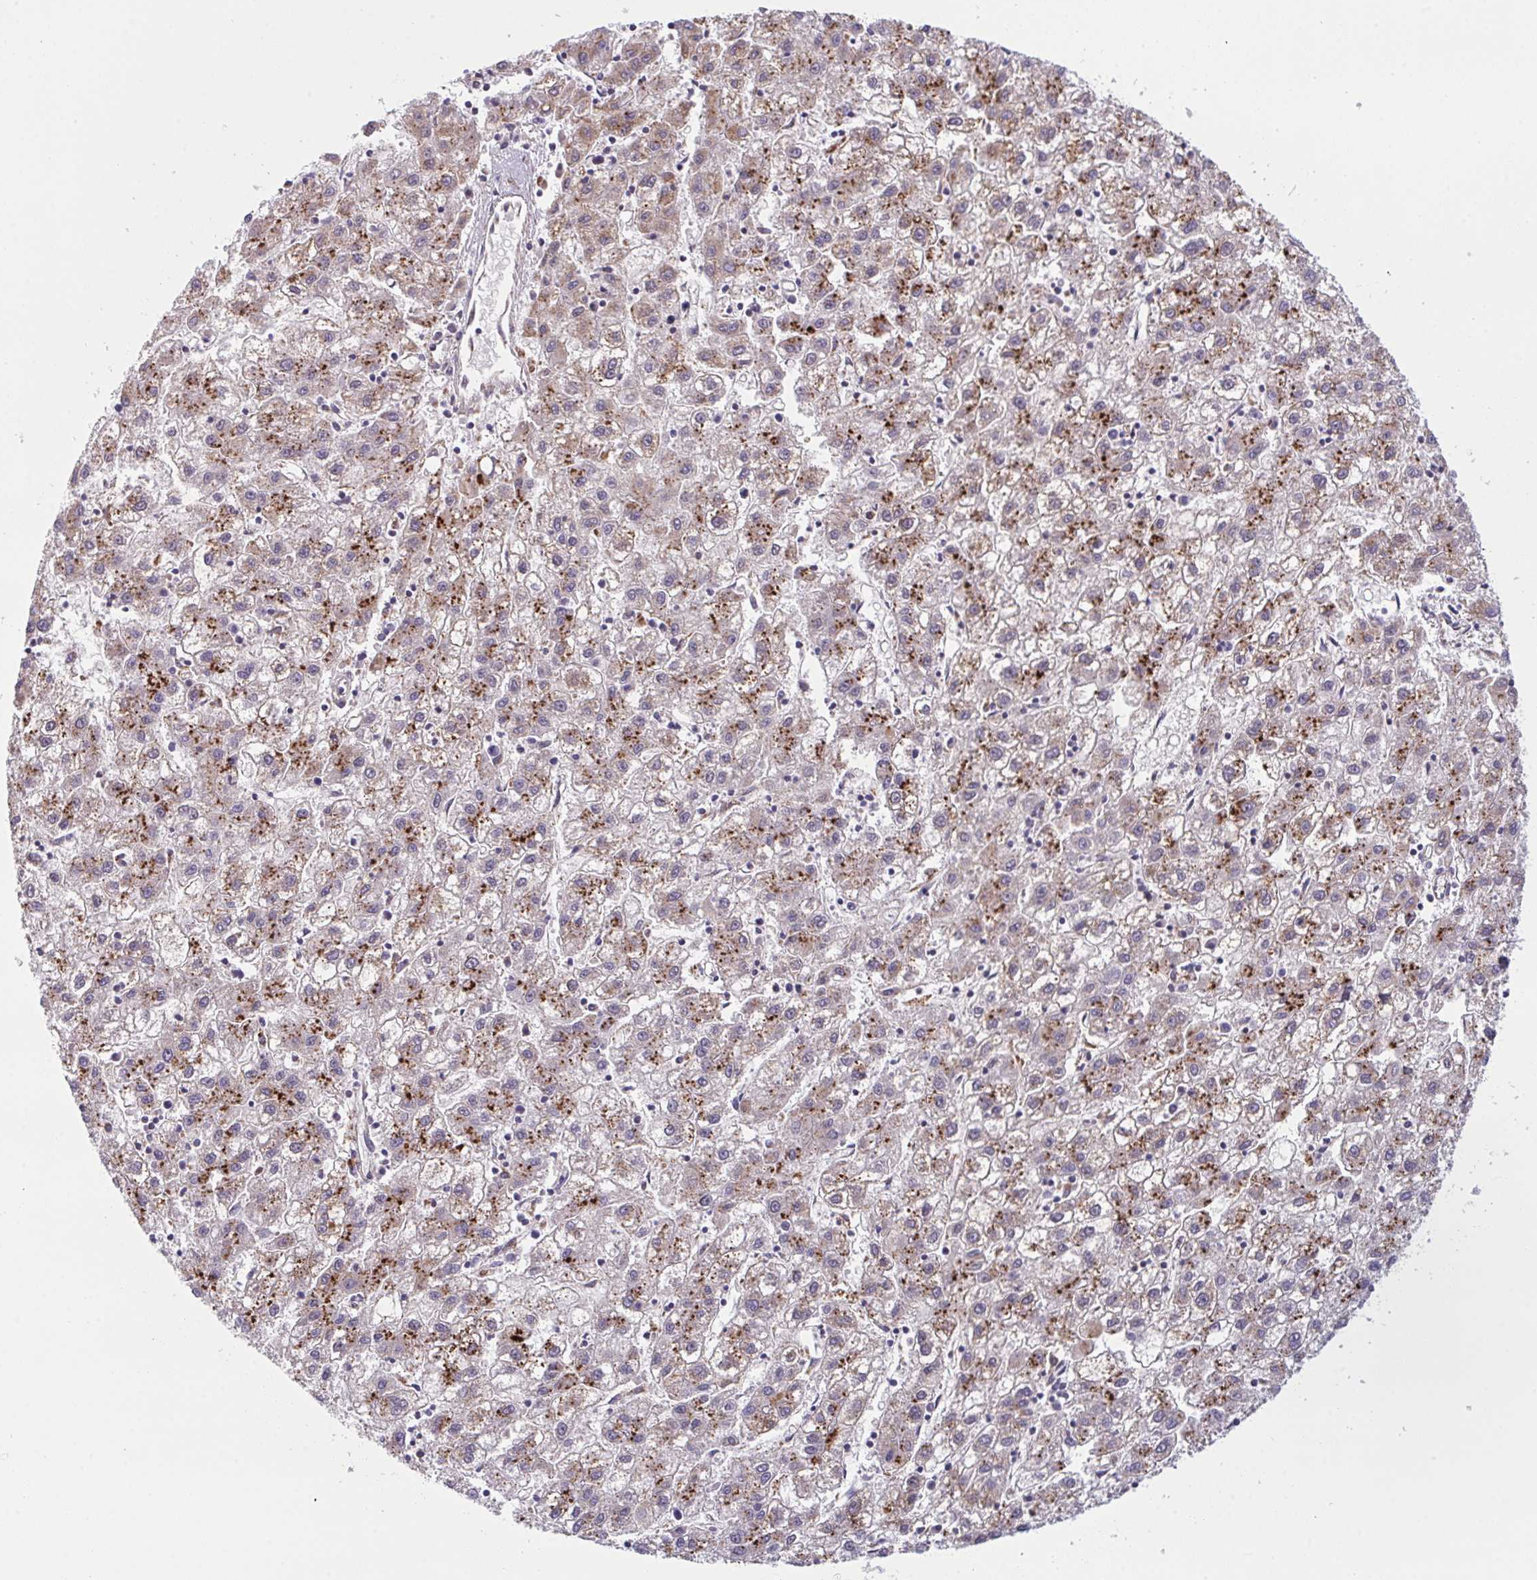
{"staining": {"intensity": "moderate", "quantity": ">75%", "location": "cytoplasmic/membranous"}, "tissue": "liver cancer", "cell_type": "Tumor cells", "image_type": "cancer", "snomed": [{"axis": "morphology", "description": "Carcinoma, Hepatocellular, NOS"}, {"axis": "topography", "description": "Liver"}], "caption": "Liver cancer (hepatocellular carcinoma) was stained to show a protein in brown. There is medium levels of moderate cytoplasmic/membranous positivity in about >75% of tumor cells.", "gene": "XAF1", "patient": {"sex": "male", "age": 72}}